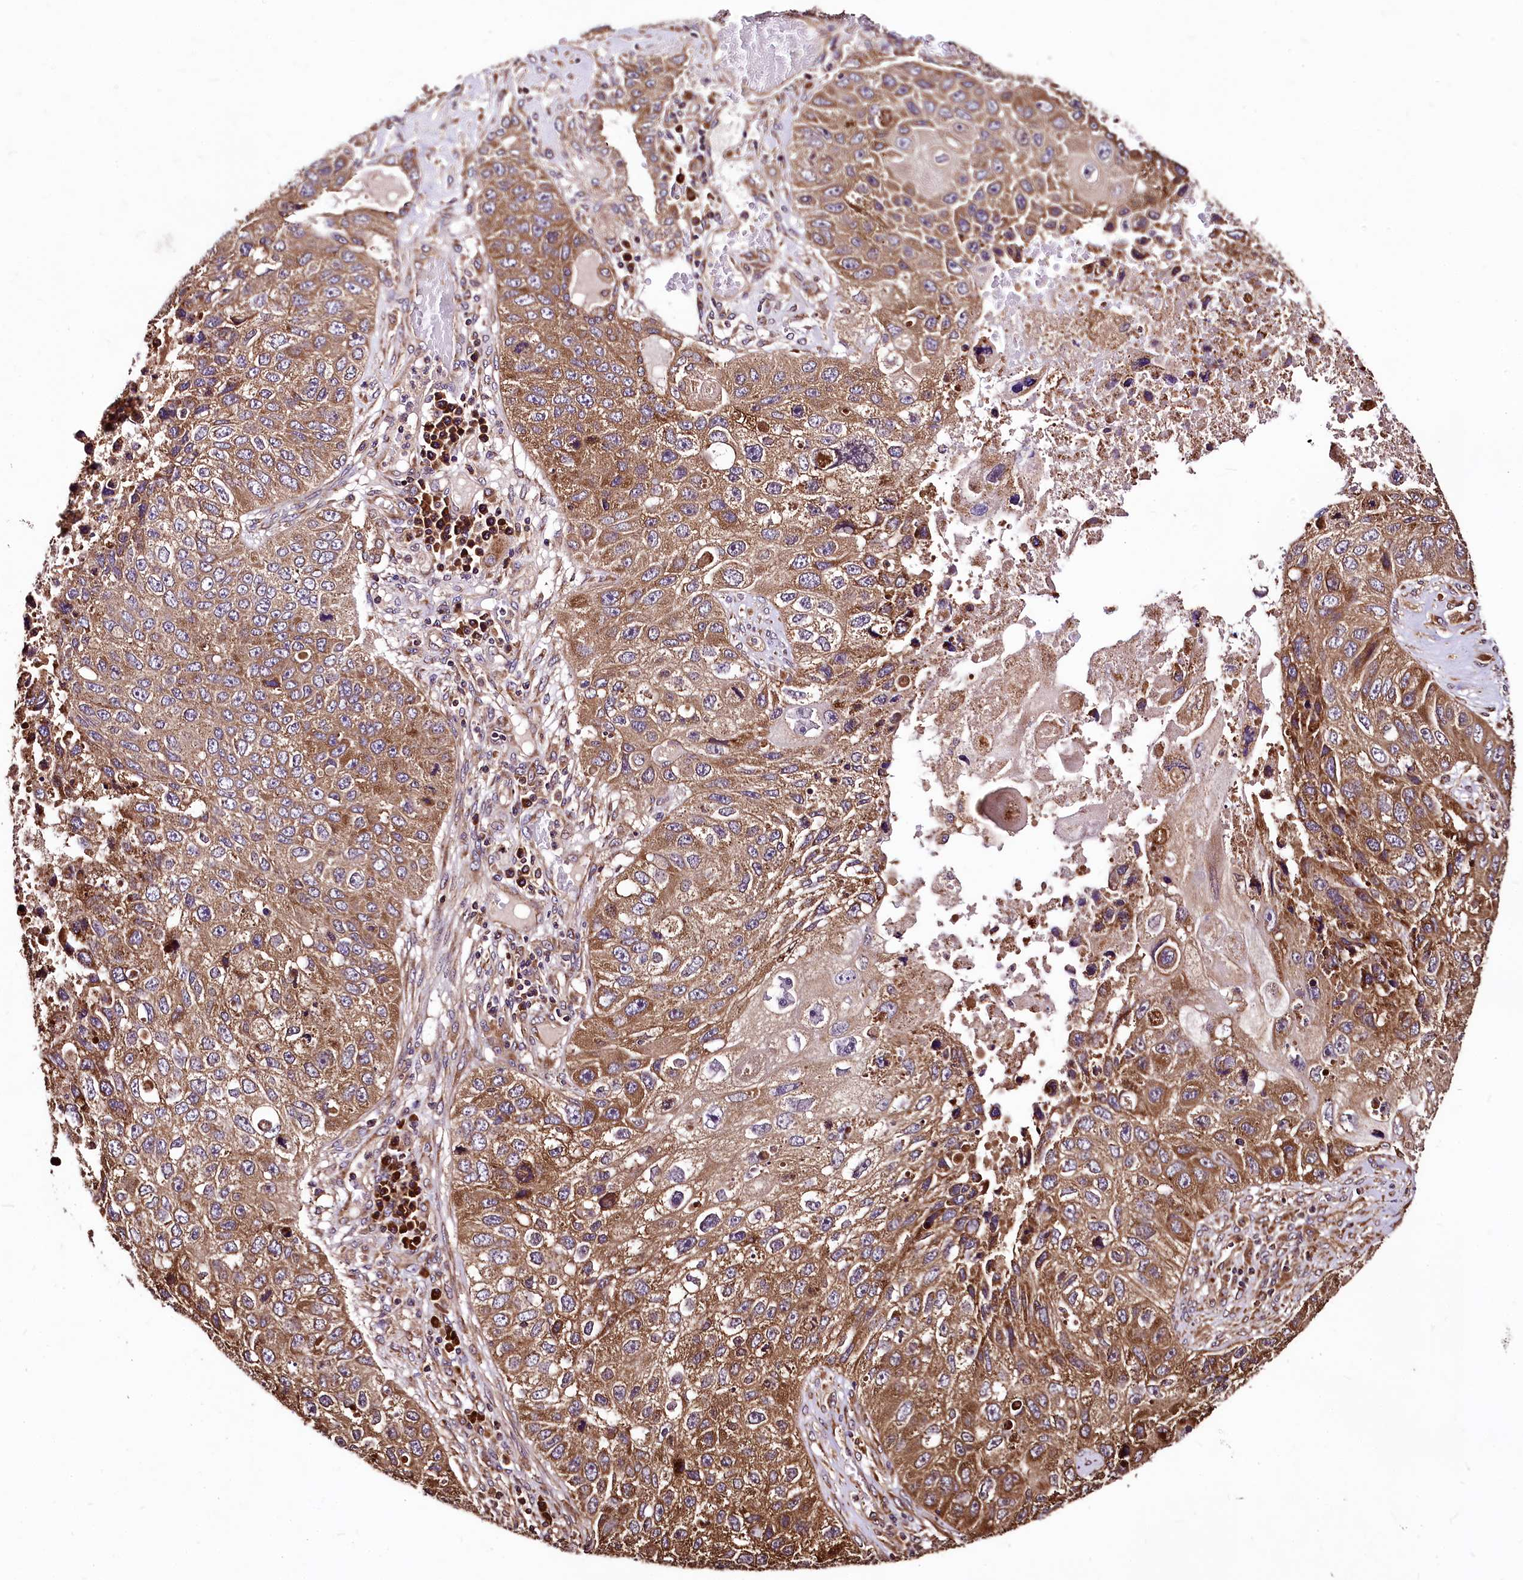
{"staining": {"intensity": "moderate", "quantity": ">75%", "location": "cytoplasmic/membranous"}, "tissue": "lung cancer", "cell_type": "Tumor cells", "image_type": "cancer", "snomed": [{"axis": "morphology", "description": "Squamous cell carcinoma, NOS"}, {"axis": "topography", "description": "Lung"}], "caption": "The photomicrograph exhibits staining of lung cancer (squamous cell carcinoma), revealing moderate cytoplasmic/membranous protein expression (brown color) within tumor cells.", "gene": "LRSAM1", "patient": {"sex": "male", "age": 61}}